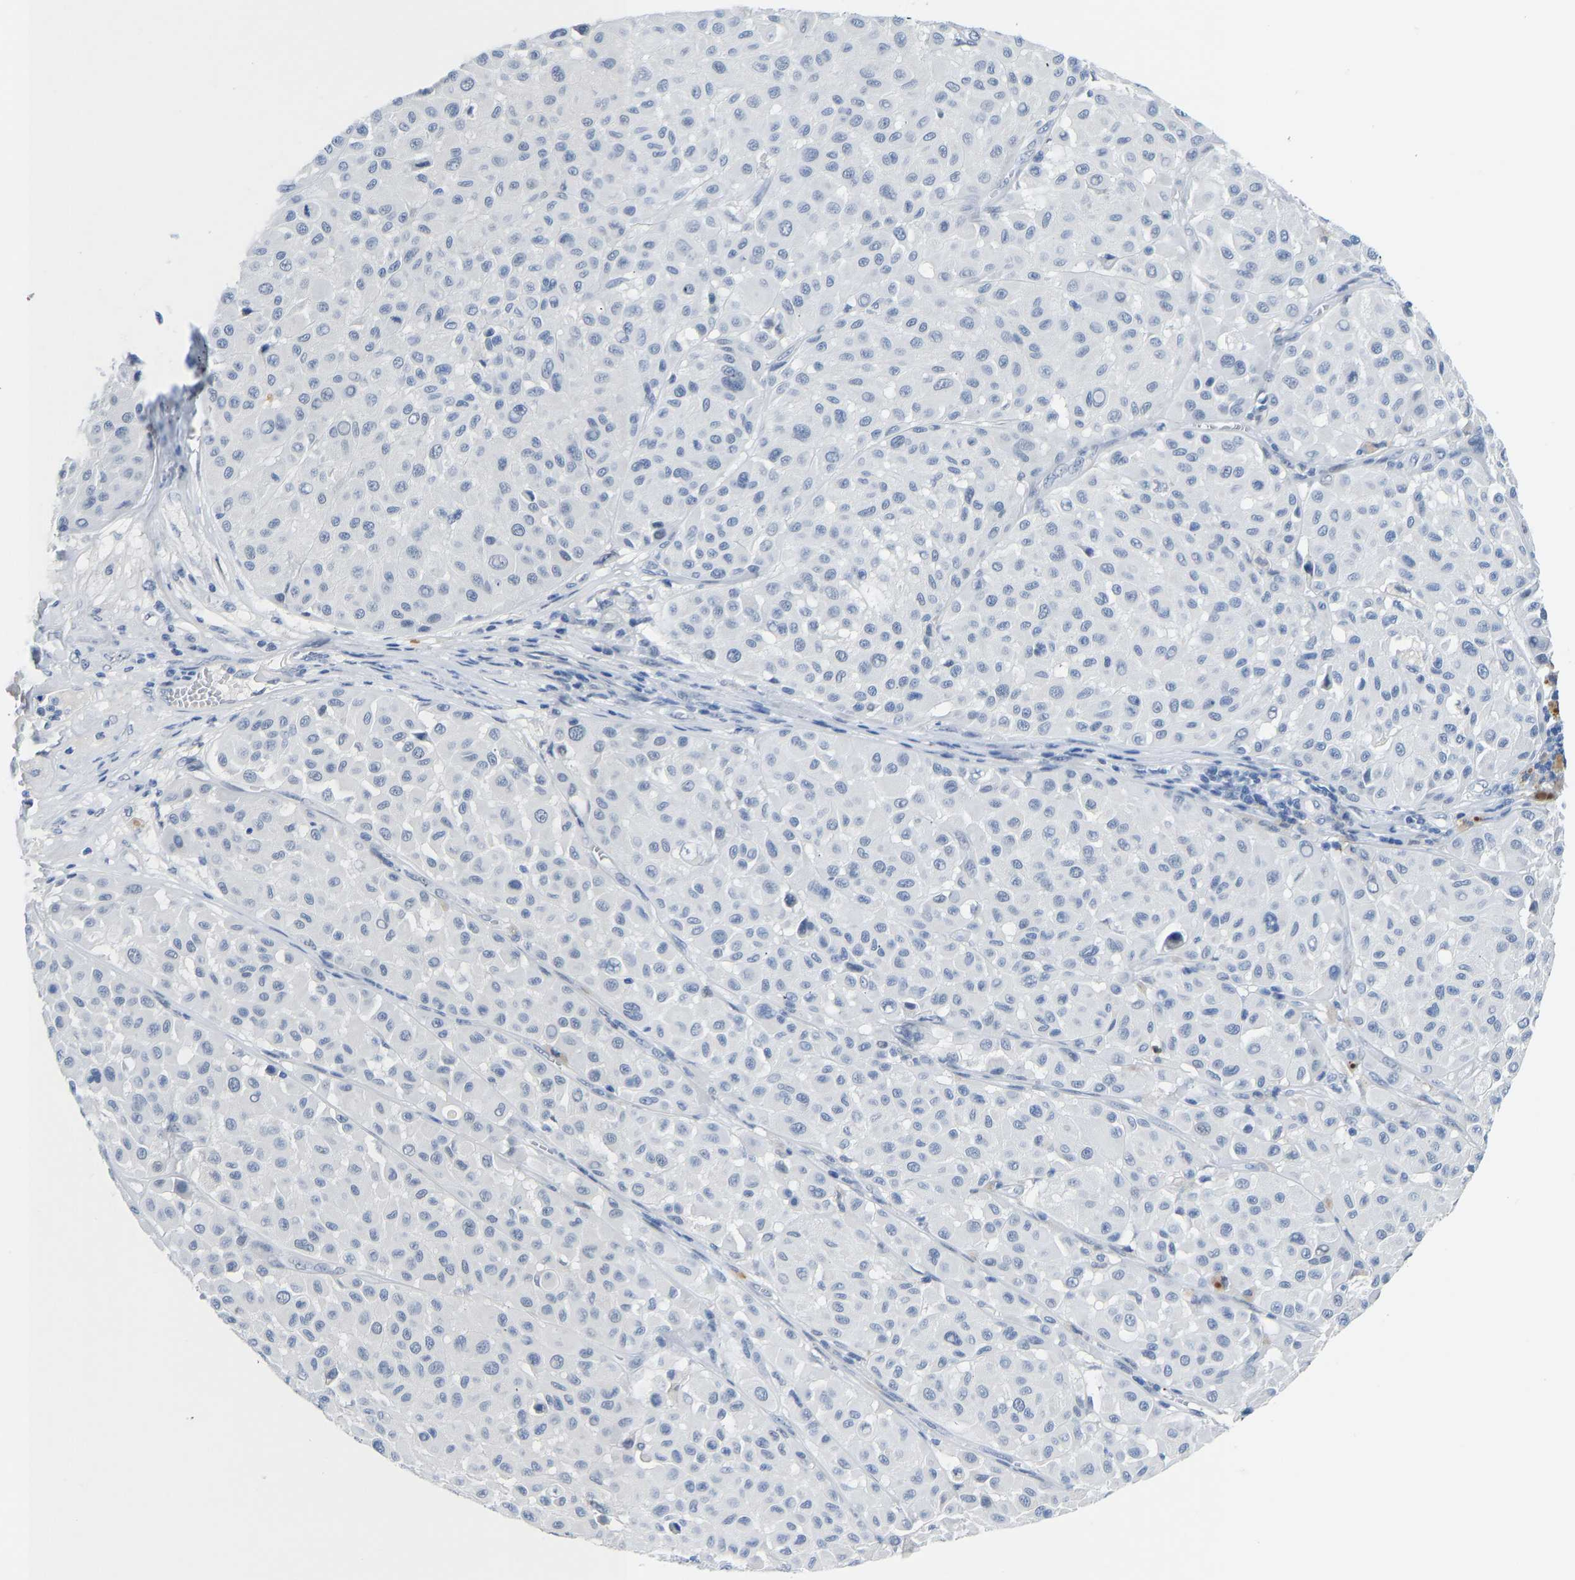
{"staining": {"intensity": "negative", "quantity": "none", "location": "none"}, "tissue": "melanoma", "cell_type": "Tumor cells", "image_type": "cancer", "snomed": [{"axis": "morphology", "description": "Malignant melanoma, Metastatic site"}, {"axis": "topography", "description": "Soft tissue"}], "caption": "IHC of human malignant melanoma (metastatic site) demonstrates no staining in tumor cells.", "gene": "TXNDC2", "patient": {"sex": "male", "age": 41}}